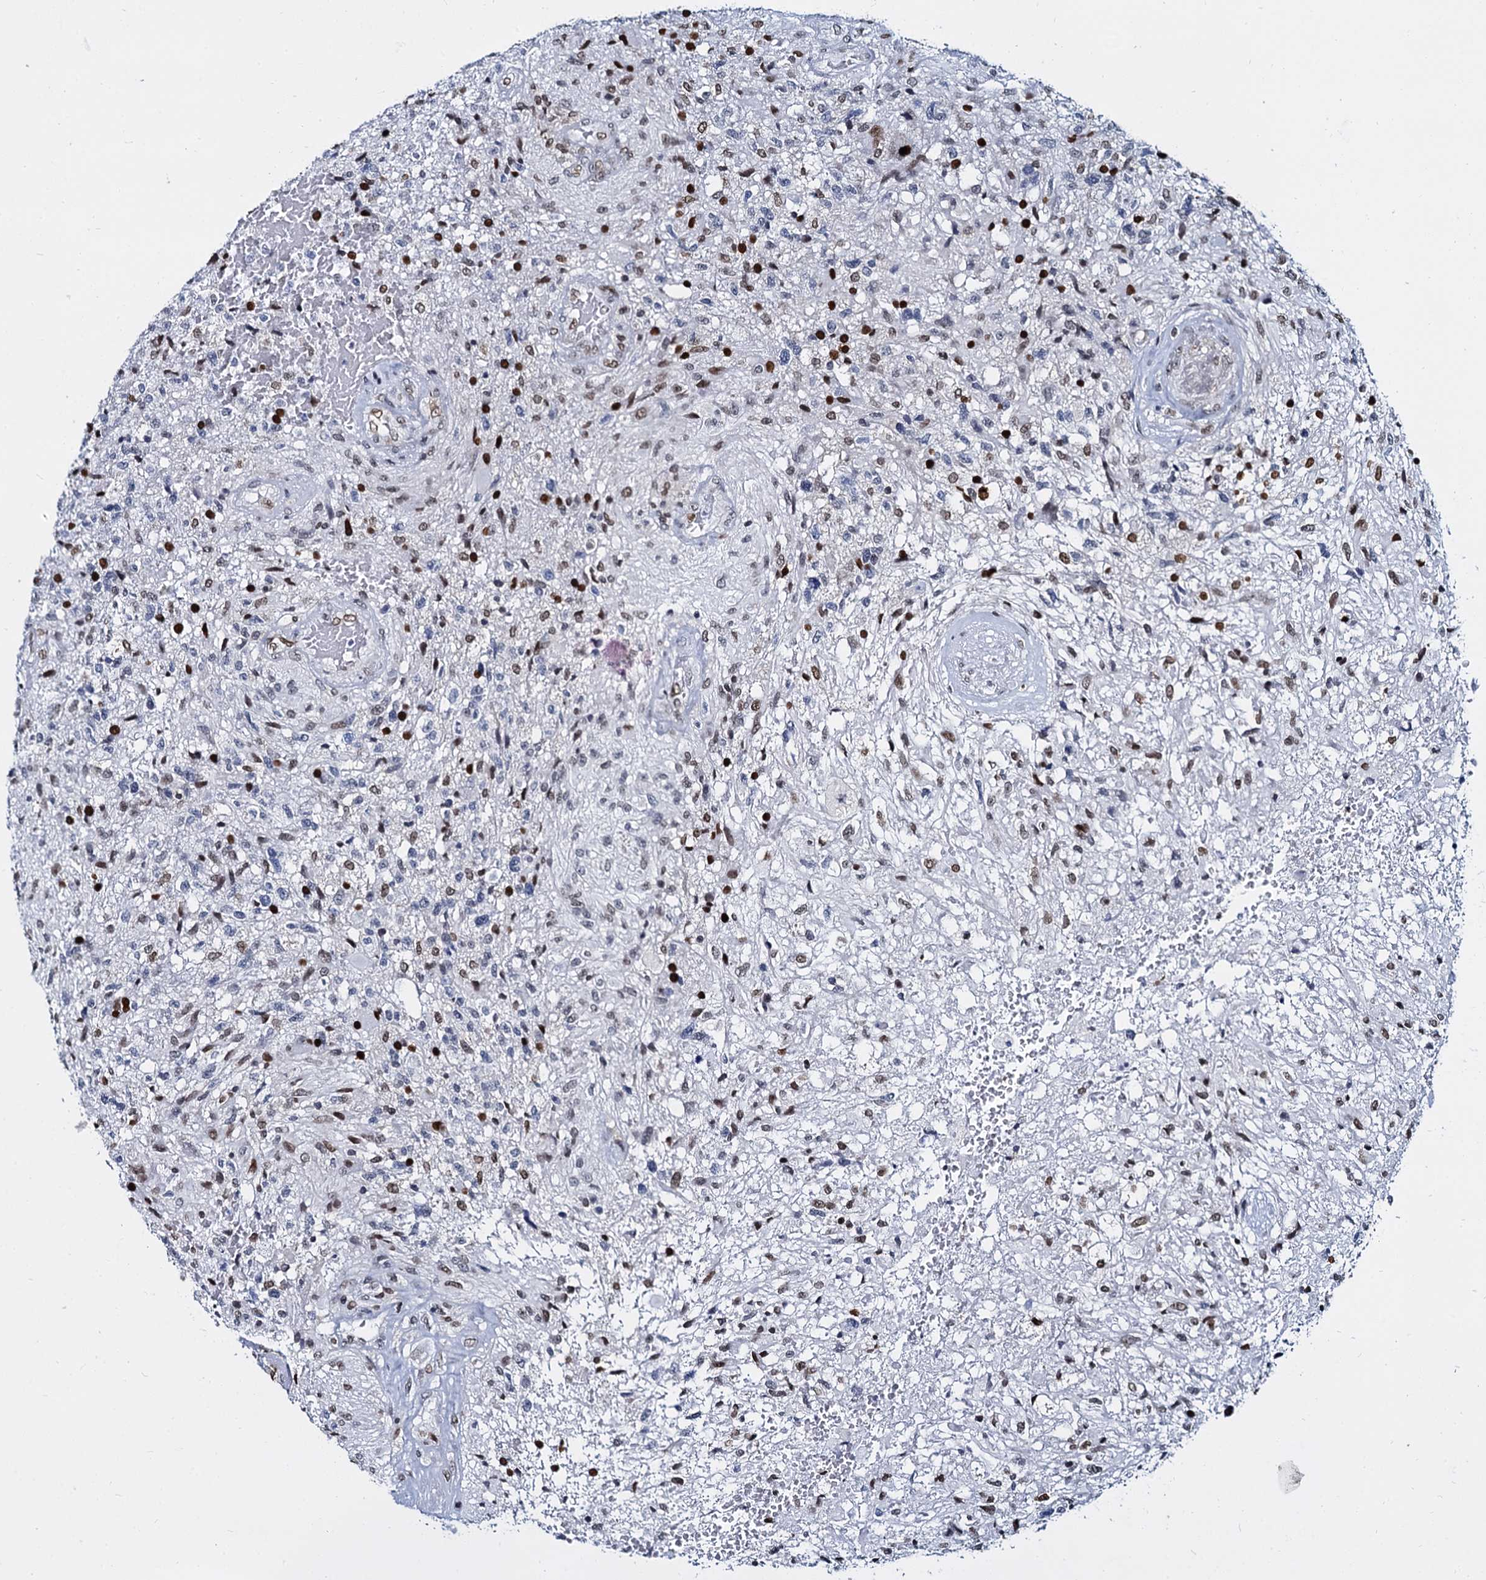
{"staining": {"intensity": "moderate", "quantity": "<25%", "location": "nuclear"}, "tissue": "glioma", "cell_type": "Tumor cells", "image_type": "cancer", "snomed": [{"axis": "morphology", "description": "Glioma, malignant, High grade"}, {"axis": "topography", "description": "Brain"}], "caption": "Human glioma stained with a brown dye shows moderate nuclear positive staining in approximately <25% of tumor cells.", "gene": "CMAS", "patient": {"sex": "male", "age": 56}}